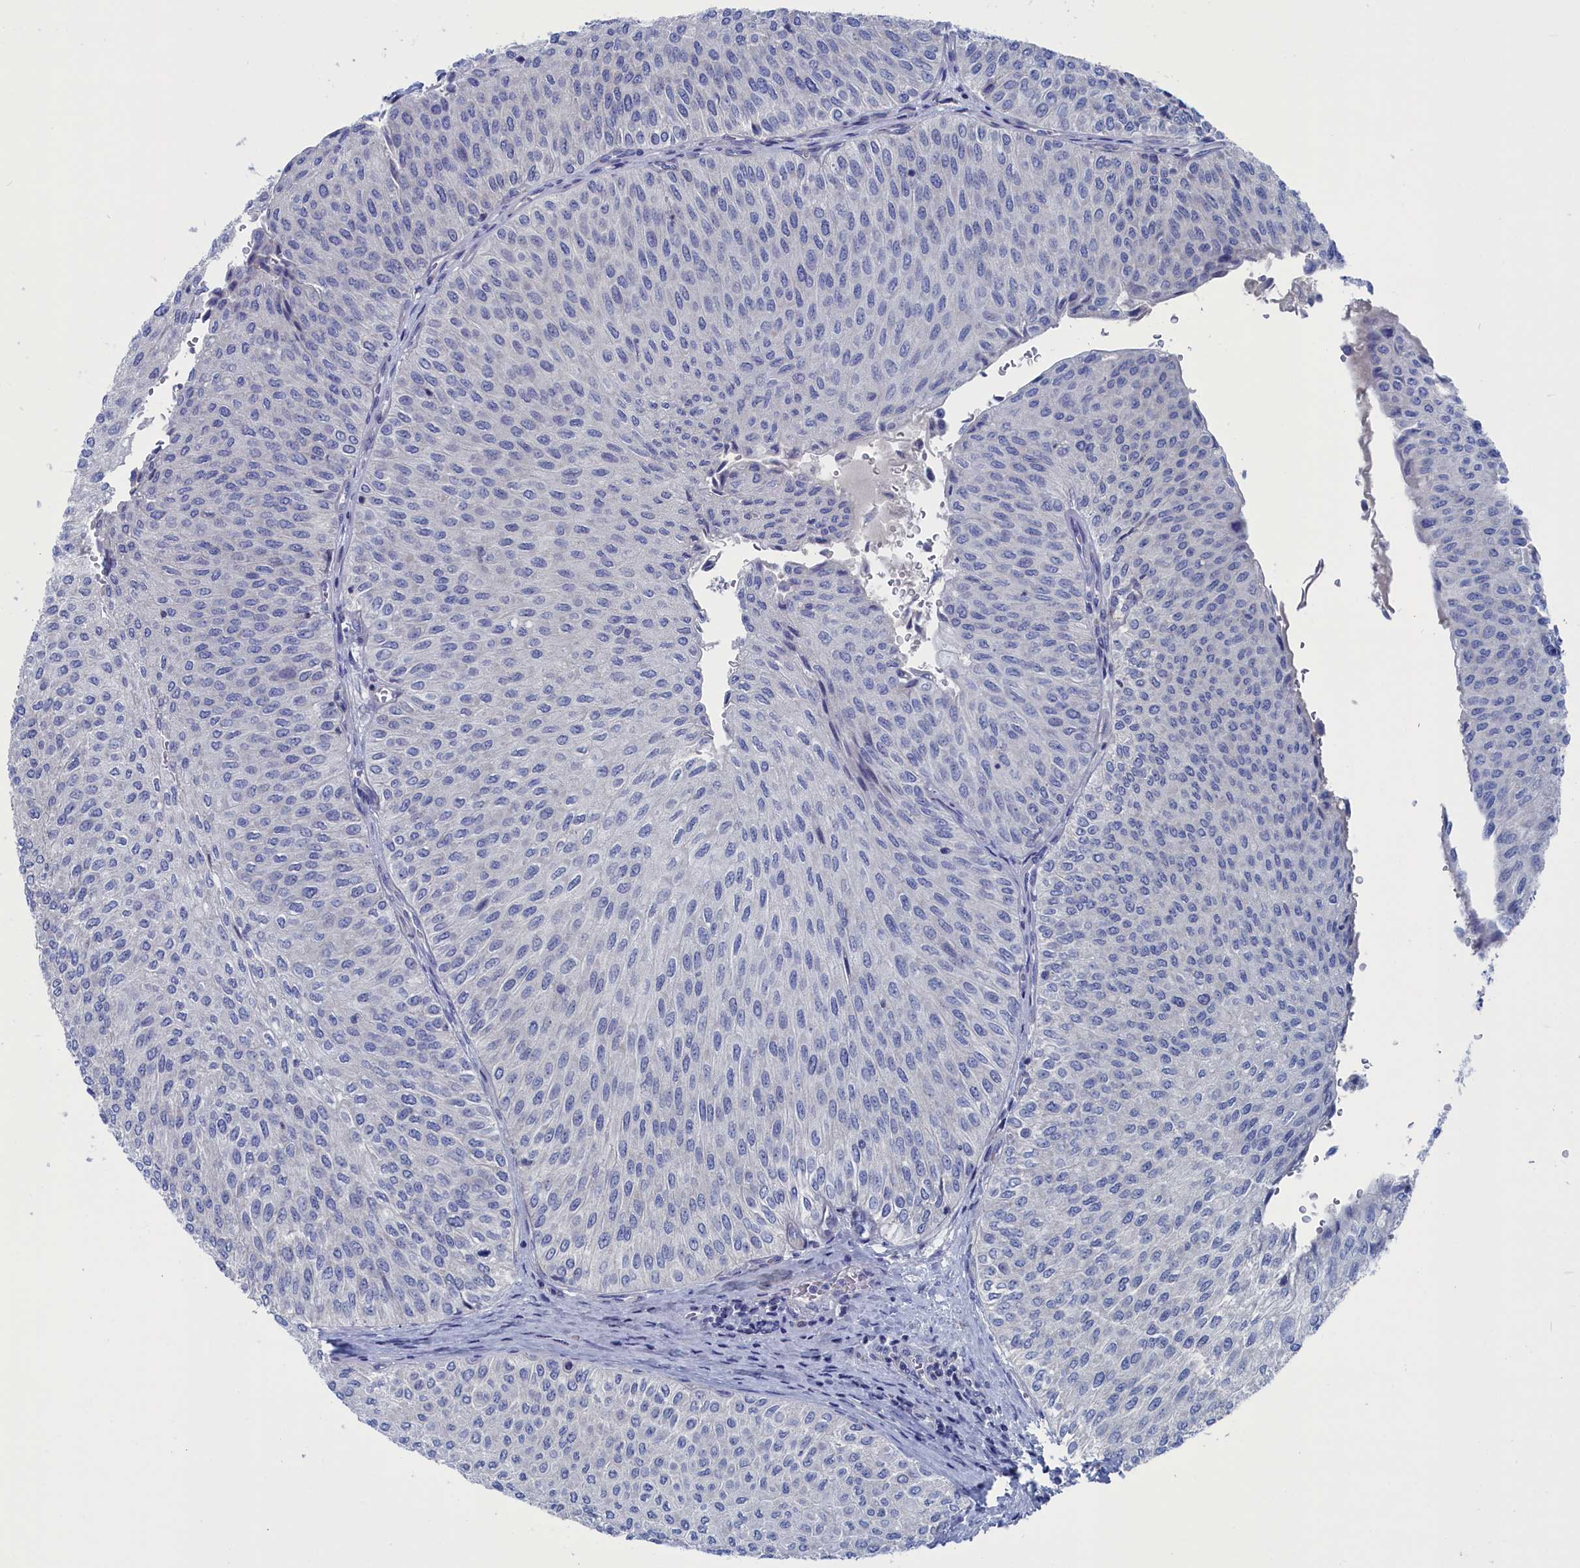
{"staining": {"intensity": "negative", "quantity": "none", "location": "none"}, "tissue": "urothelial cancer", "cell_type": "Tumor cells", "image_type": "cancer", "snomed": [{"axis": "morphology", "description": "Urothelial carcinoma, Low grade"}, {"axis": "topography", "description": "Urinary bladder"}], "caption": "This is an IHC histopathology image of human urothelial cancer. There is no expression in tumor cells.", "gene": "CEND1", "patient": {"sex": "male", "age": 78}}